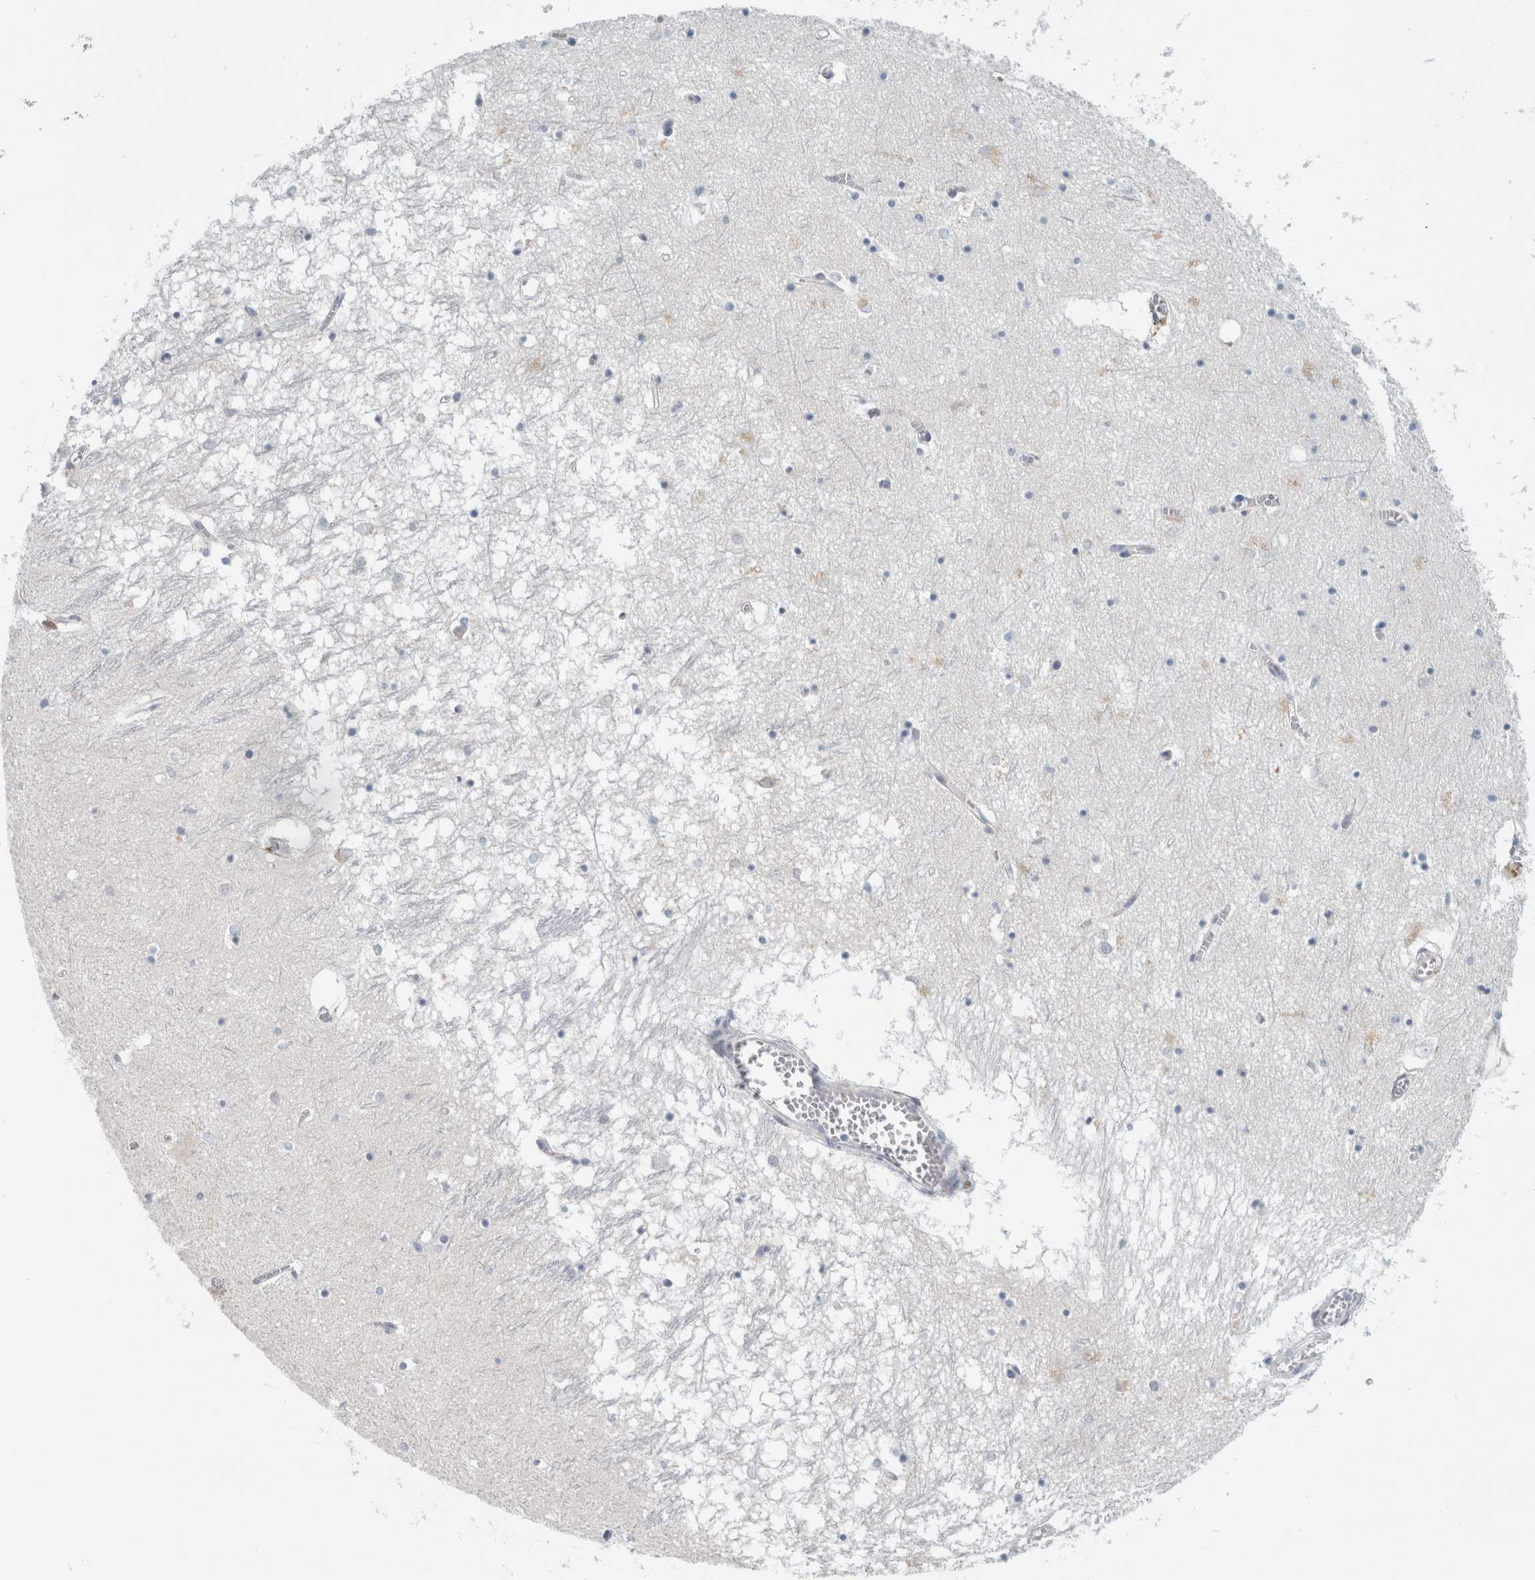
{"staining": {"intensity": "negative", "quantity": "none", "location": "none"}, "tissue": "hippocampus", "cell_type": "Glial cells", "image_type": "normal", "snomed": [{"axis": "morphology", "description": "Normal tissue, NOS"}, {"axis": "topography", "description": "Hippocampus"}], "caption": "Immunohistochemical staining of normal hippocampus displays no significant expression in glial cells. (IHC, brightfield microscopy, high magnification).", "gene": "B3GNT3", "patient": {"sex": "male", "age": 70}}